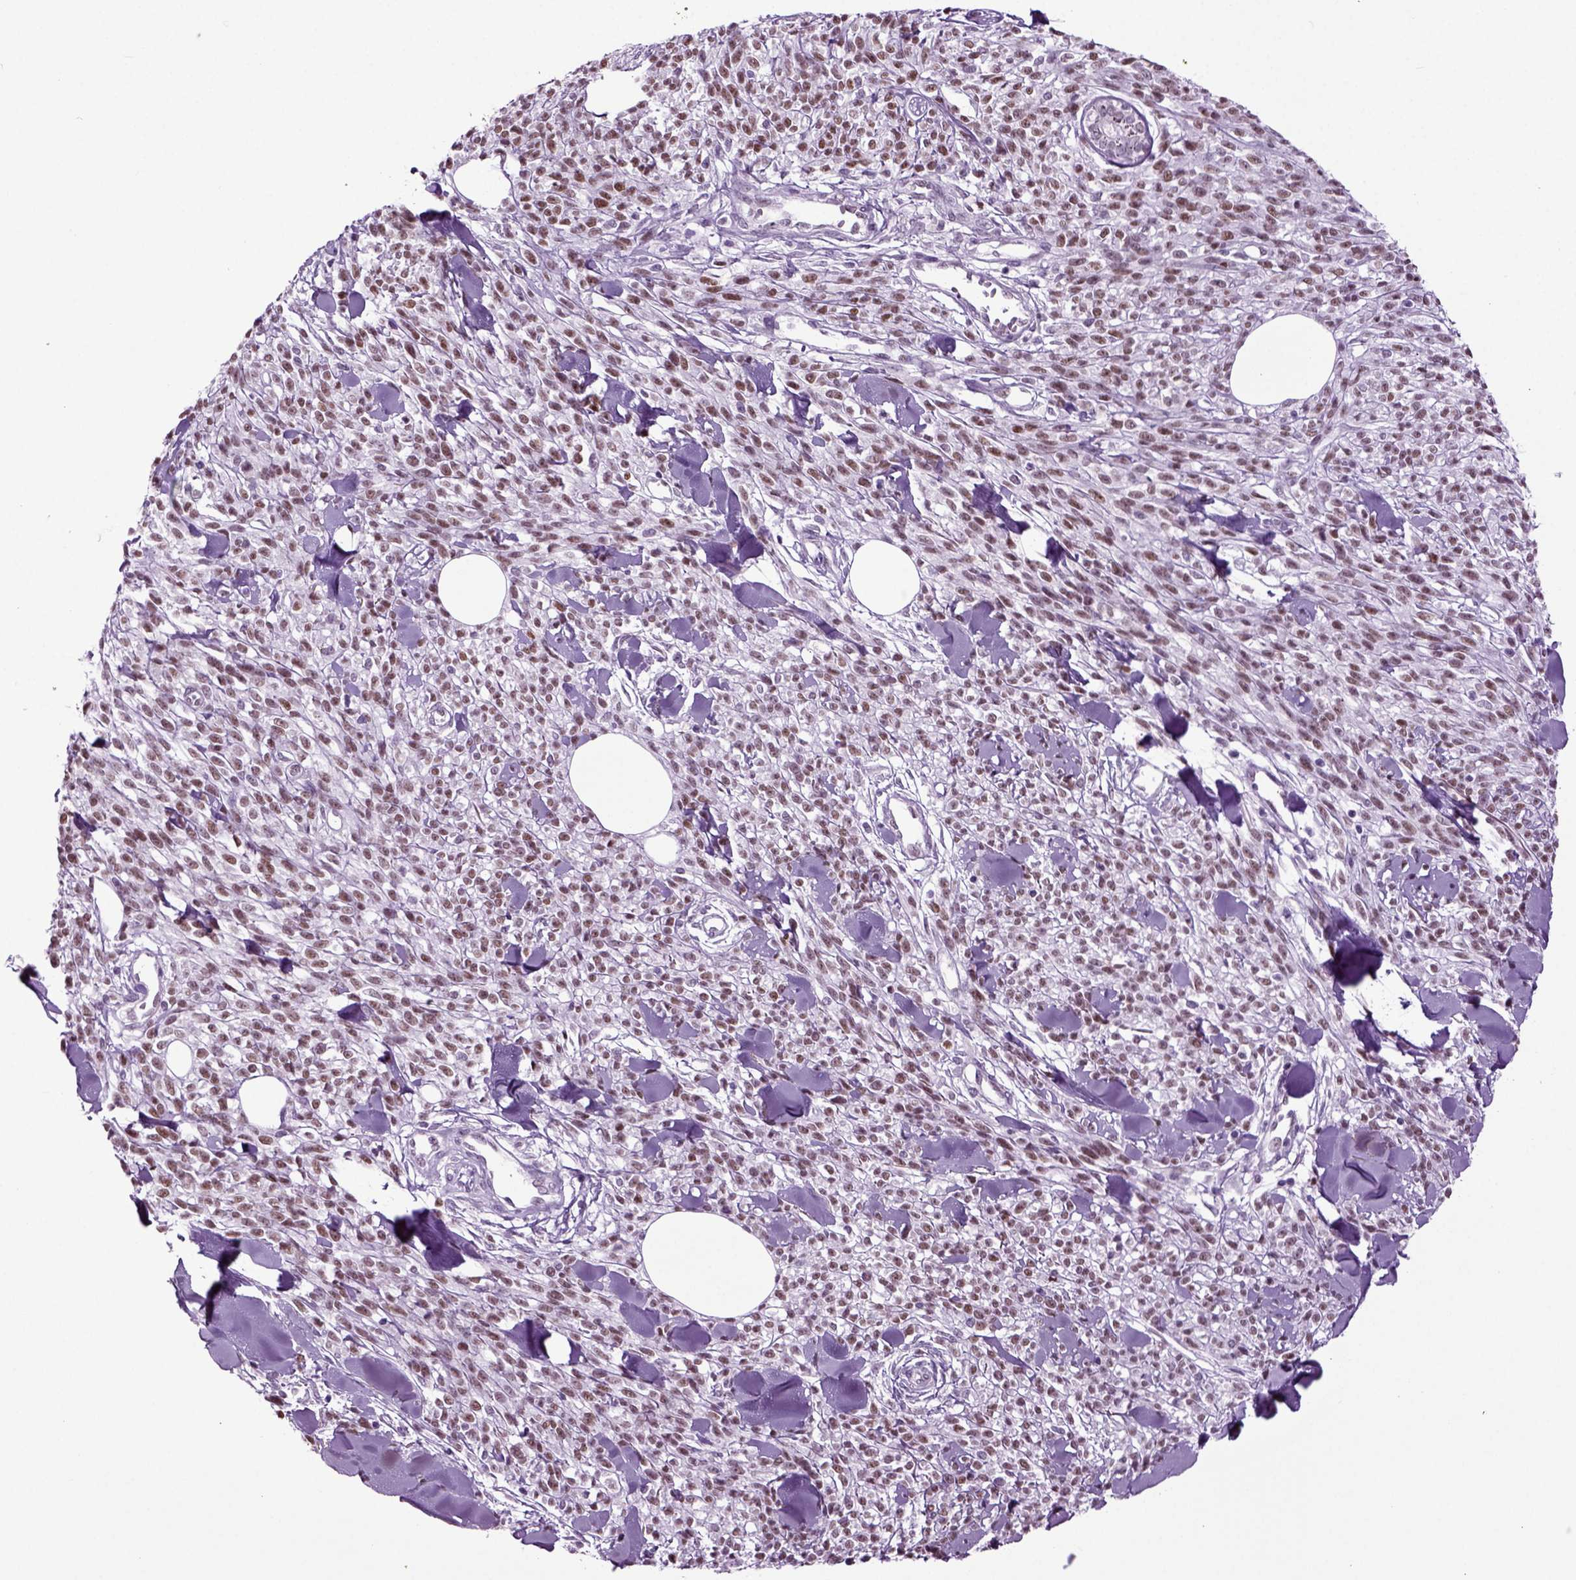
{"staining": {"intensity": "moderate", "quantity": ">75%", "location": "nuclear"}, "tissue": "melanoma", "cell_type": "Tumor cells", "image_type": "cancer", "snomed": [{"axis": "morphology", "description": "Malignant melanoma, NOS"}, {"axis": "topography", "description": "Skin"}, {"axis": "topography", "description": "Skin of trunk"}], "caption": "A brown stain highlights moderate nuclear staining of a protein in melanoma tumor cells.", "gene": "RFX3", "patient": {"sex": "male", "age": 74}}